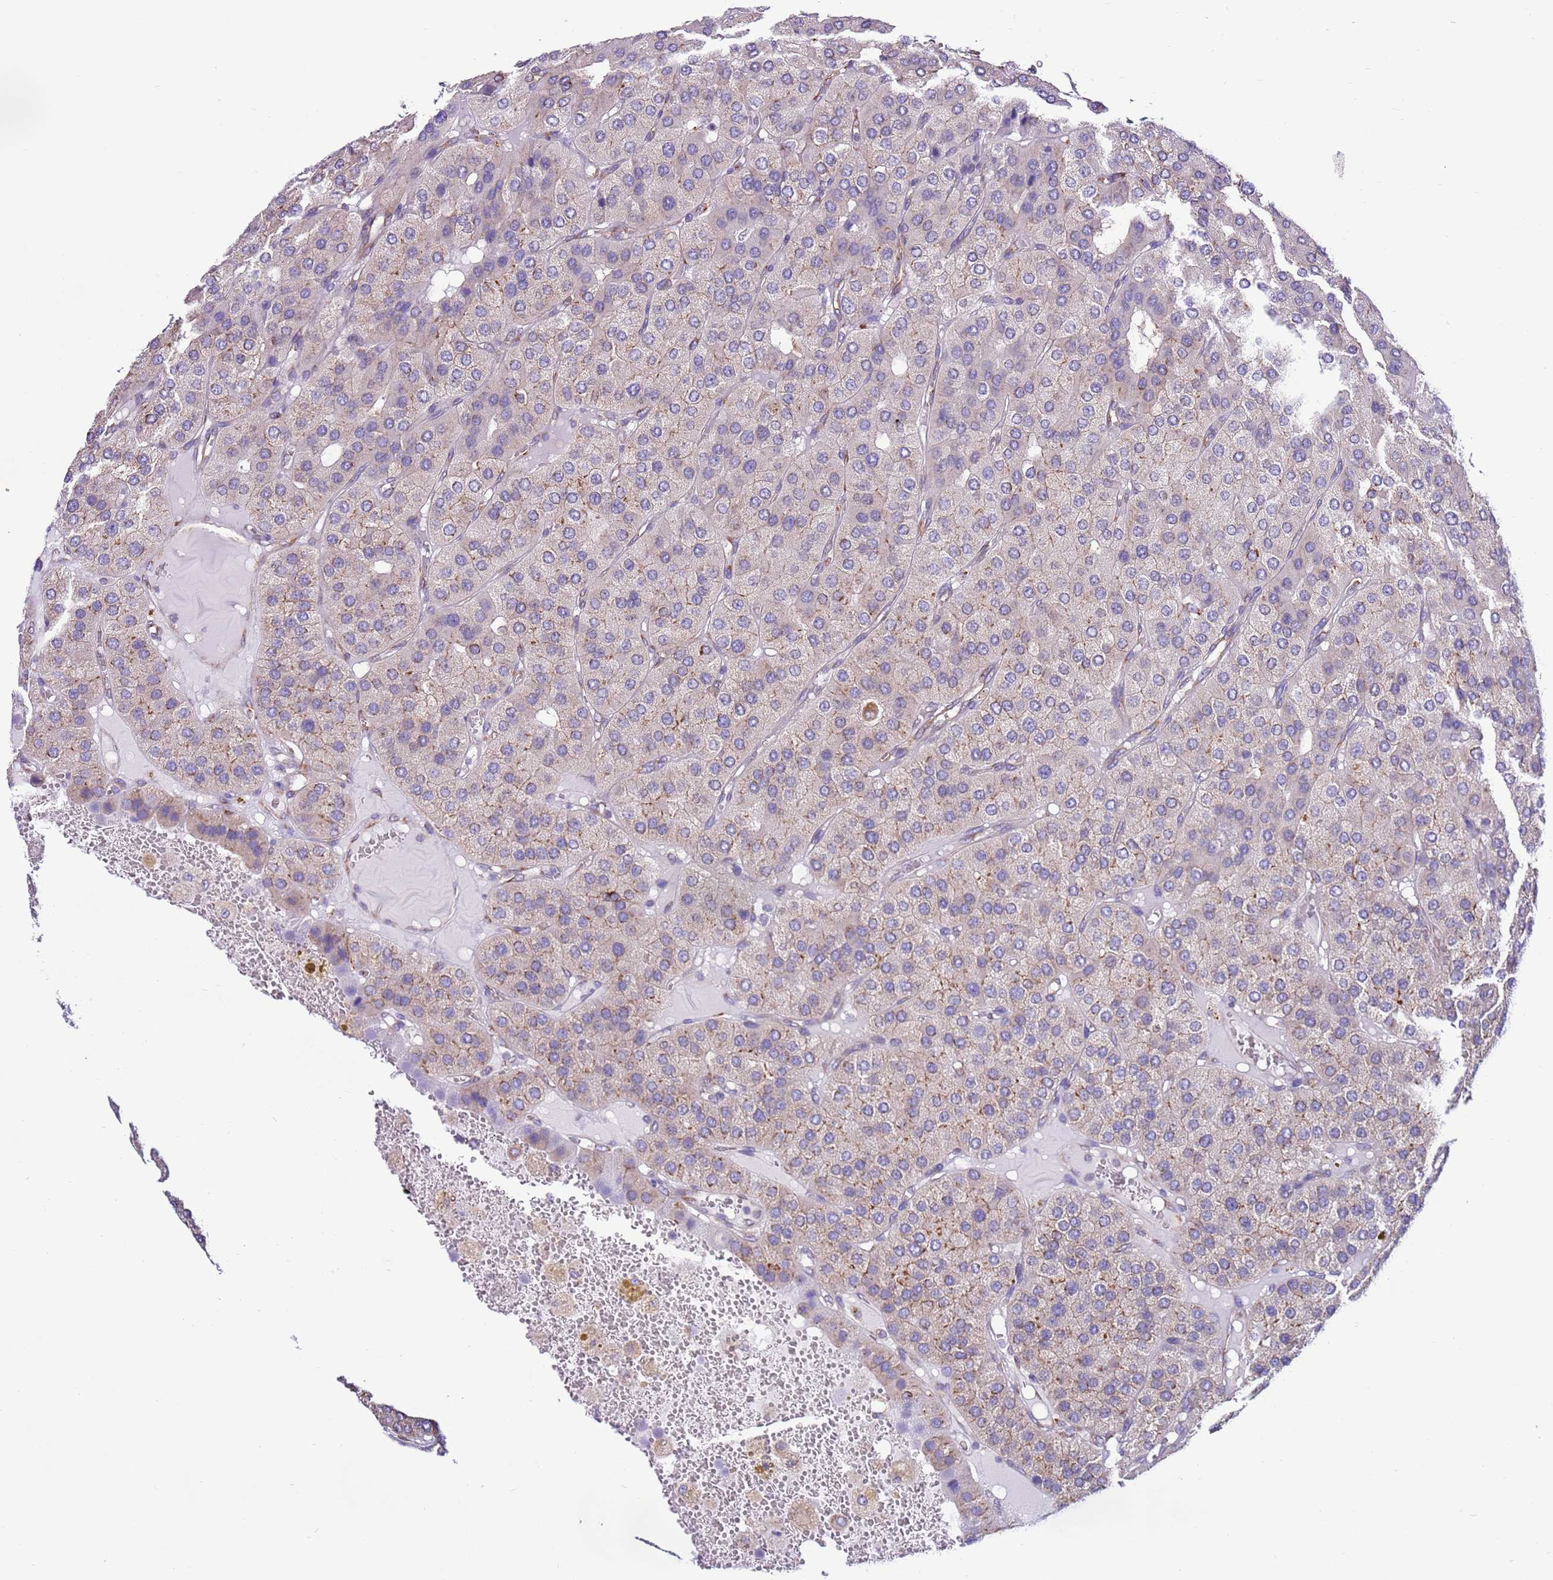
{"staining": {"intensity": "moderate", "quantity": "<25%", "location": "cytoplasmic/membranous"}, "tissue": "parathyroid gland", "cell_type": "Glandular cells", "image_type": "normal", "snomed": [{"axis": "morphology", "description": "Normal tissue, NOS"}, {"axis": "morphology", "description": "Adenoma, NOS"}, {"axis": "topography", "description": "Parathyroid gland"}], "caption": "DAB (3,3'-diaminobenzidine) immunohistochemical staining of benign parathyroid gland displays moderate cytoplasmic/membranous protein expression in about <25% of glandular cells.", "gene": "VARS1", "patient": {"sex": "female", "age": 86}}